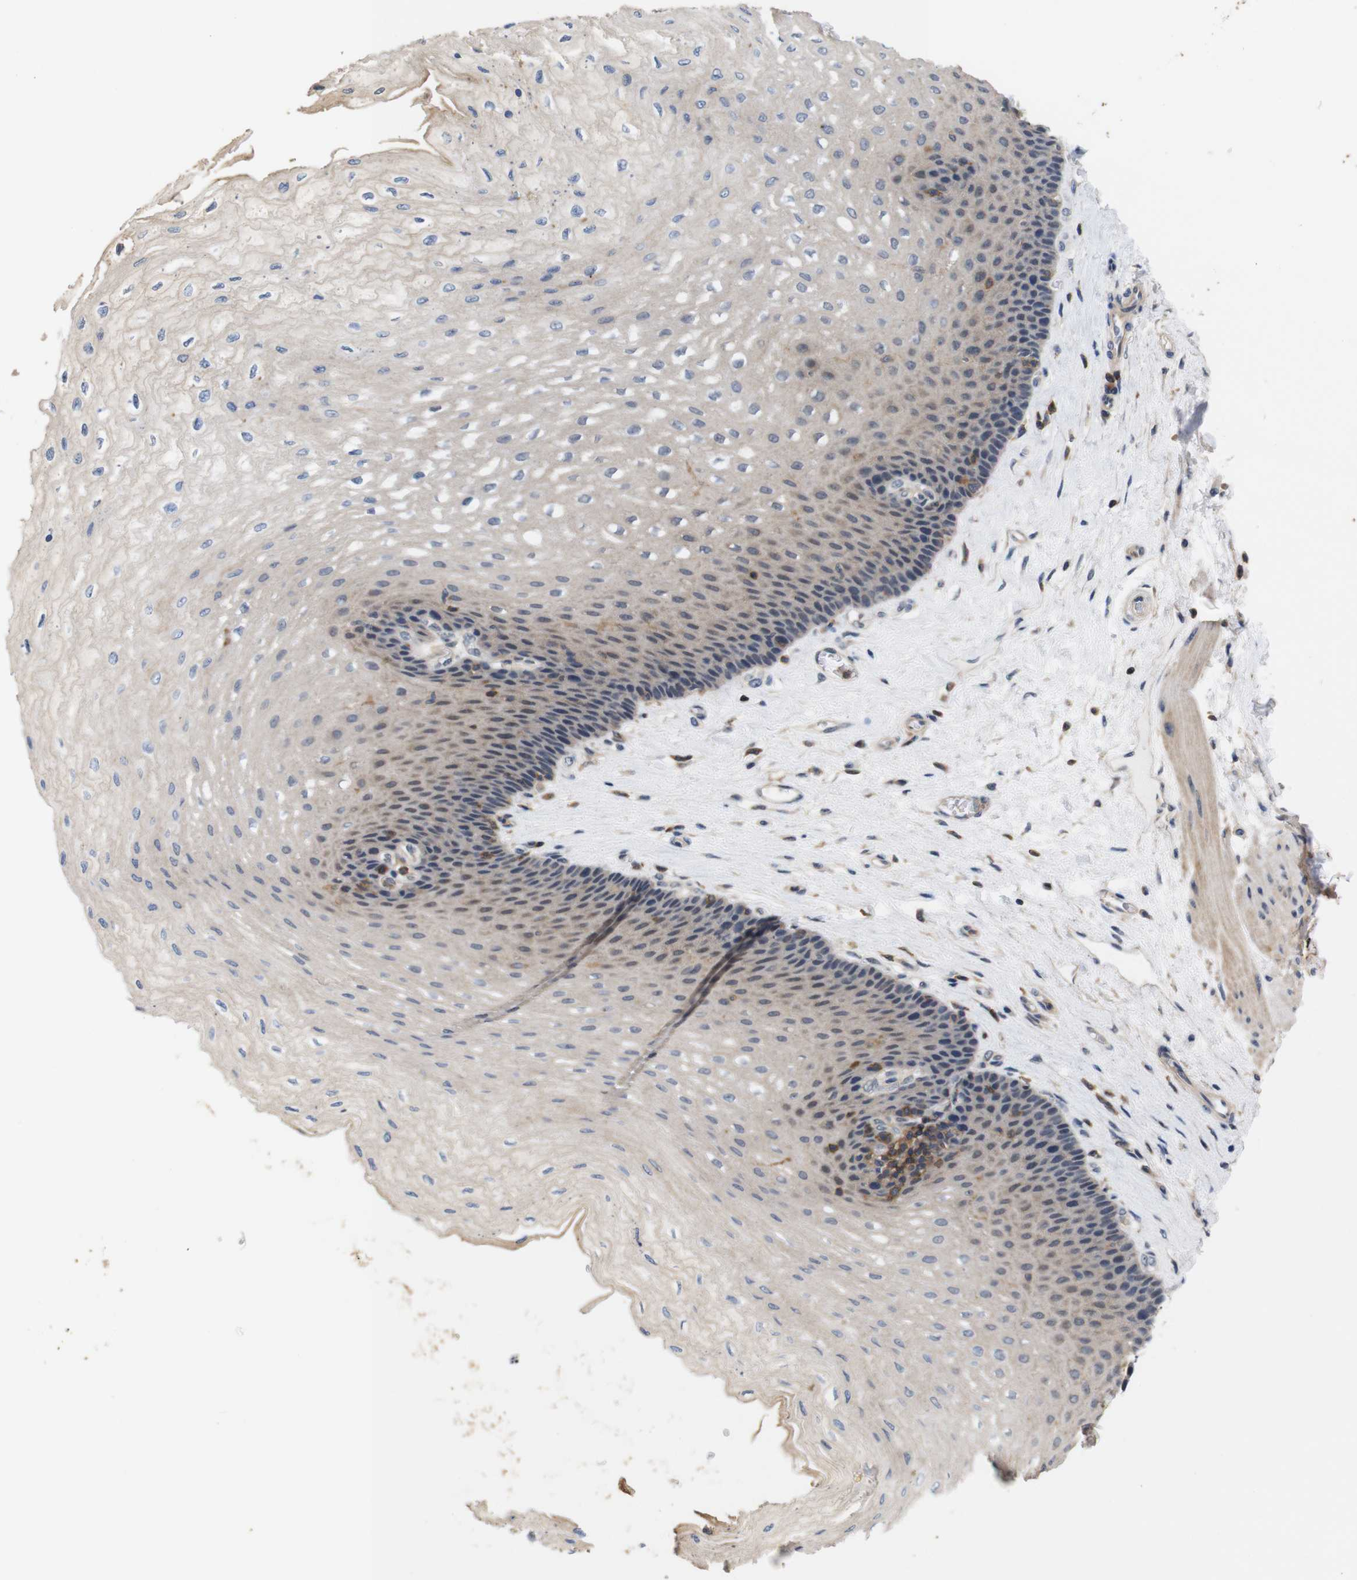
{"staining": {"intensity": "weak", "quantity": "<25%", "location": "cytoplasmic/membranous"}, "tissue": "esophagus", "cell_type": "Squamous epithelial cells", "image_type": "normal", "snomed": [{"axis": "morphology", "description": "Normal tissue, NOS"}, {"axis": "topography", "description": "Esophagus"}], "caption": "DAB immunohistochemical staining of normal human esophagus exhibits no significant positivity in squamous epithelial cells.", "gene": "BRWD3", "patient": {"sex": "female", "age": 72}}